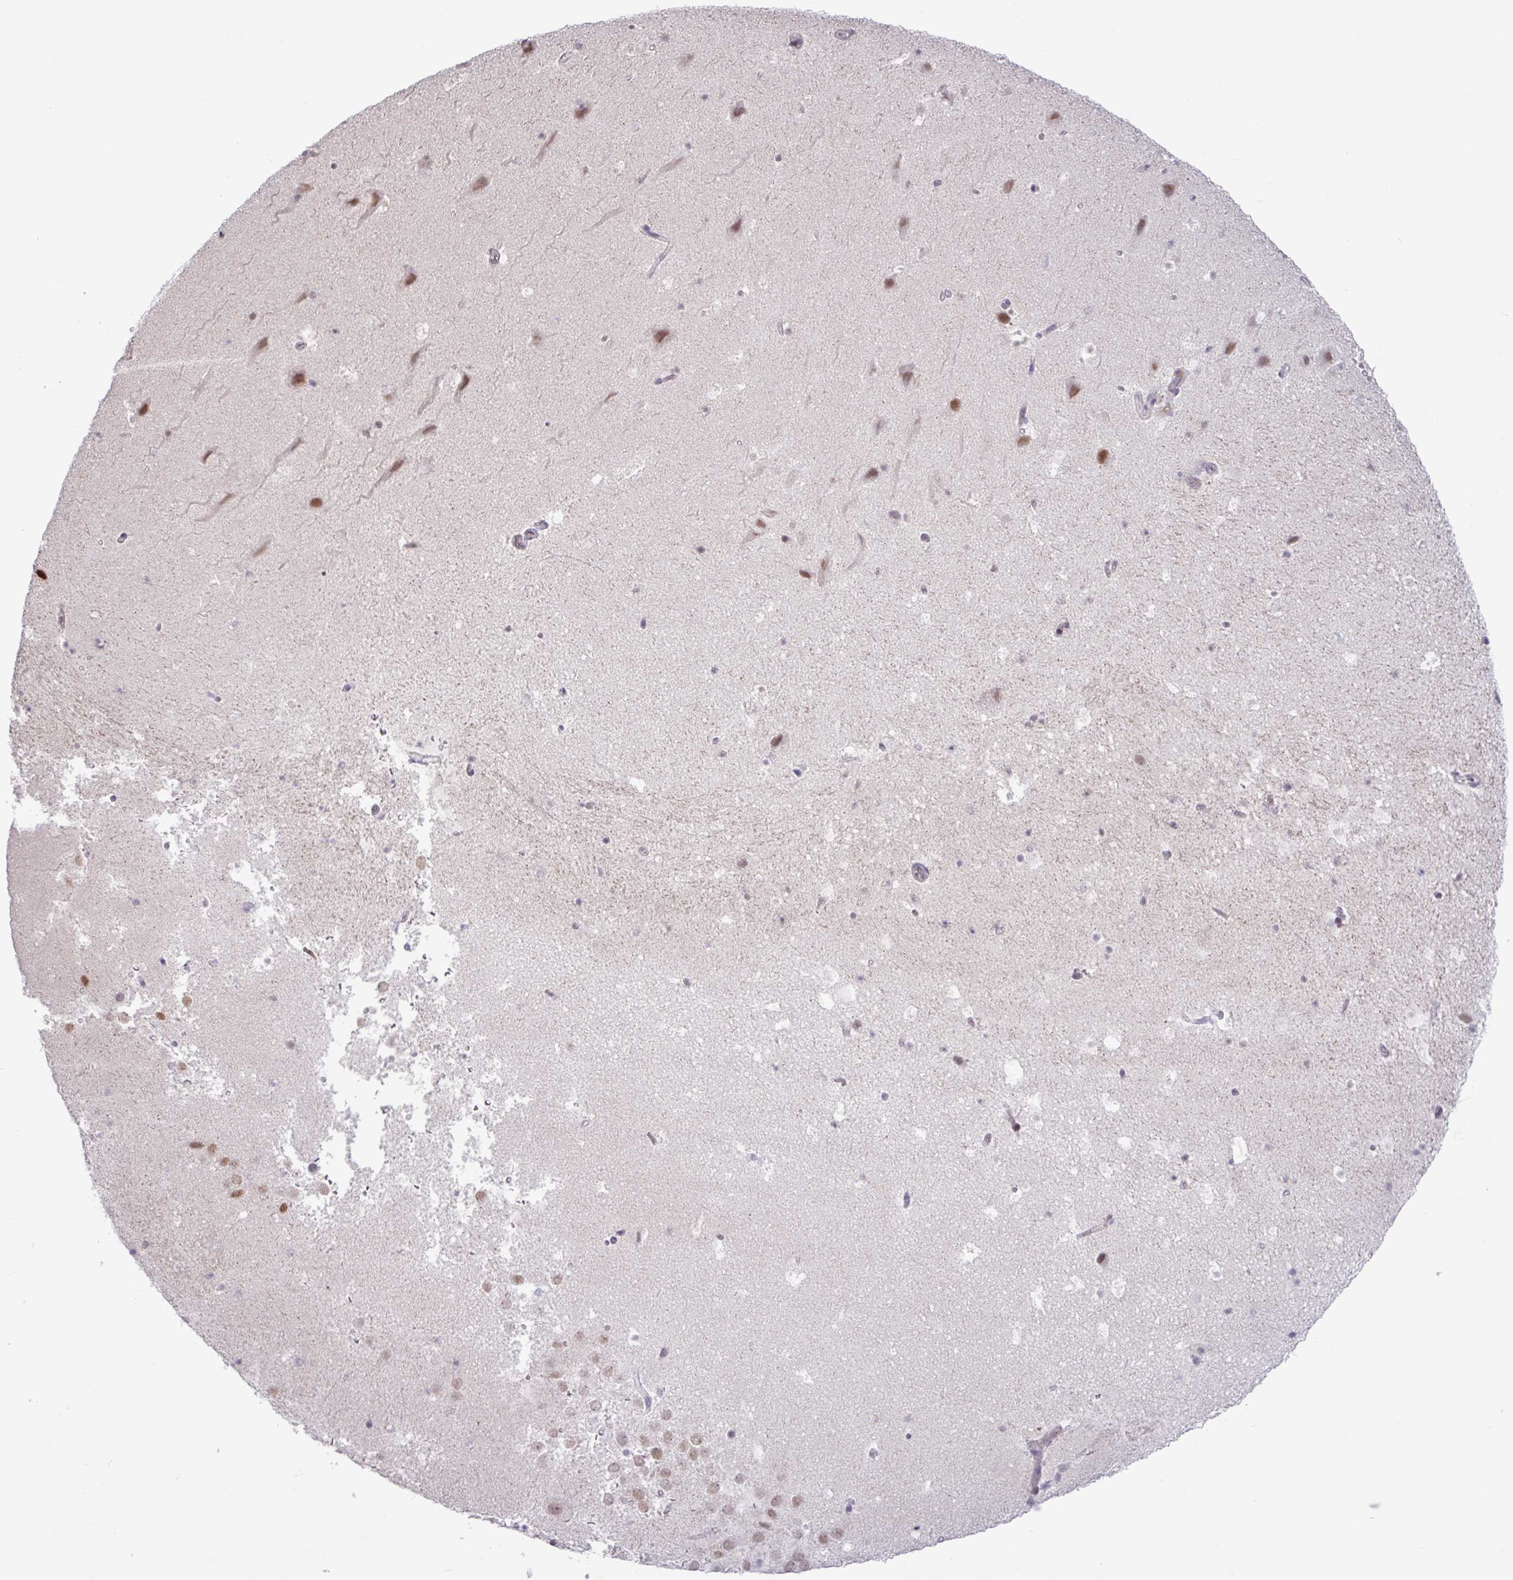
{"staining": {"intensity": "negative", "quantity": "none", "location": "none"}, "tissue": "hippocampus", "cell_type": "Glial cells", "image_type": "normal", "snomed": [{"axis": "morphology", "description": "Normal tissue, NOS"}, {"axis": "topography", "description": "Hippocampus"}], "caption": "Immunohistochemistry (IHC) of unremarkable human hippocampus exhibits no positivity in glial cells.", "gene": "RTL3", "patient": {"sex": "male", "age": 37}}